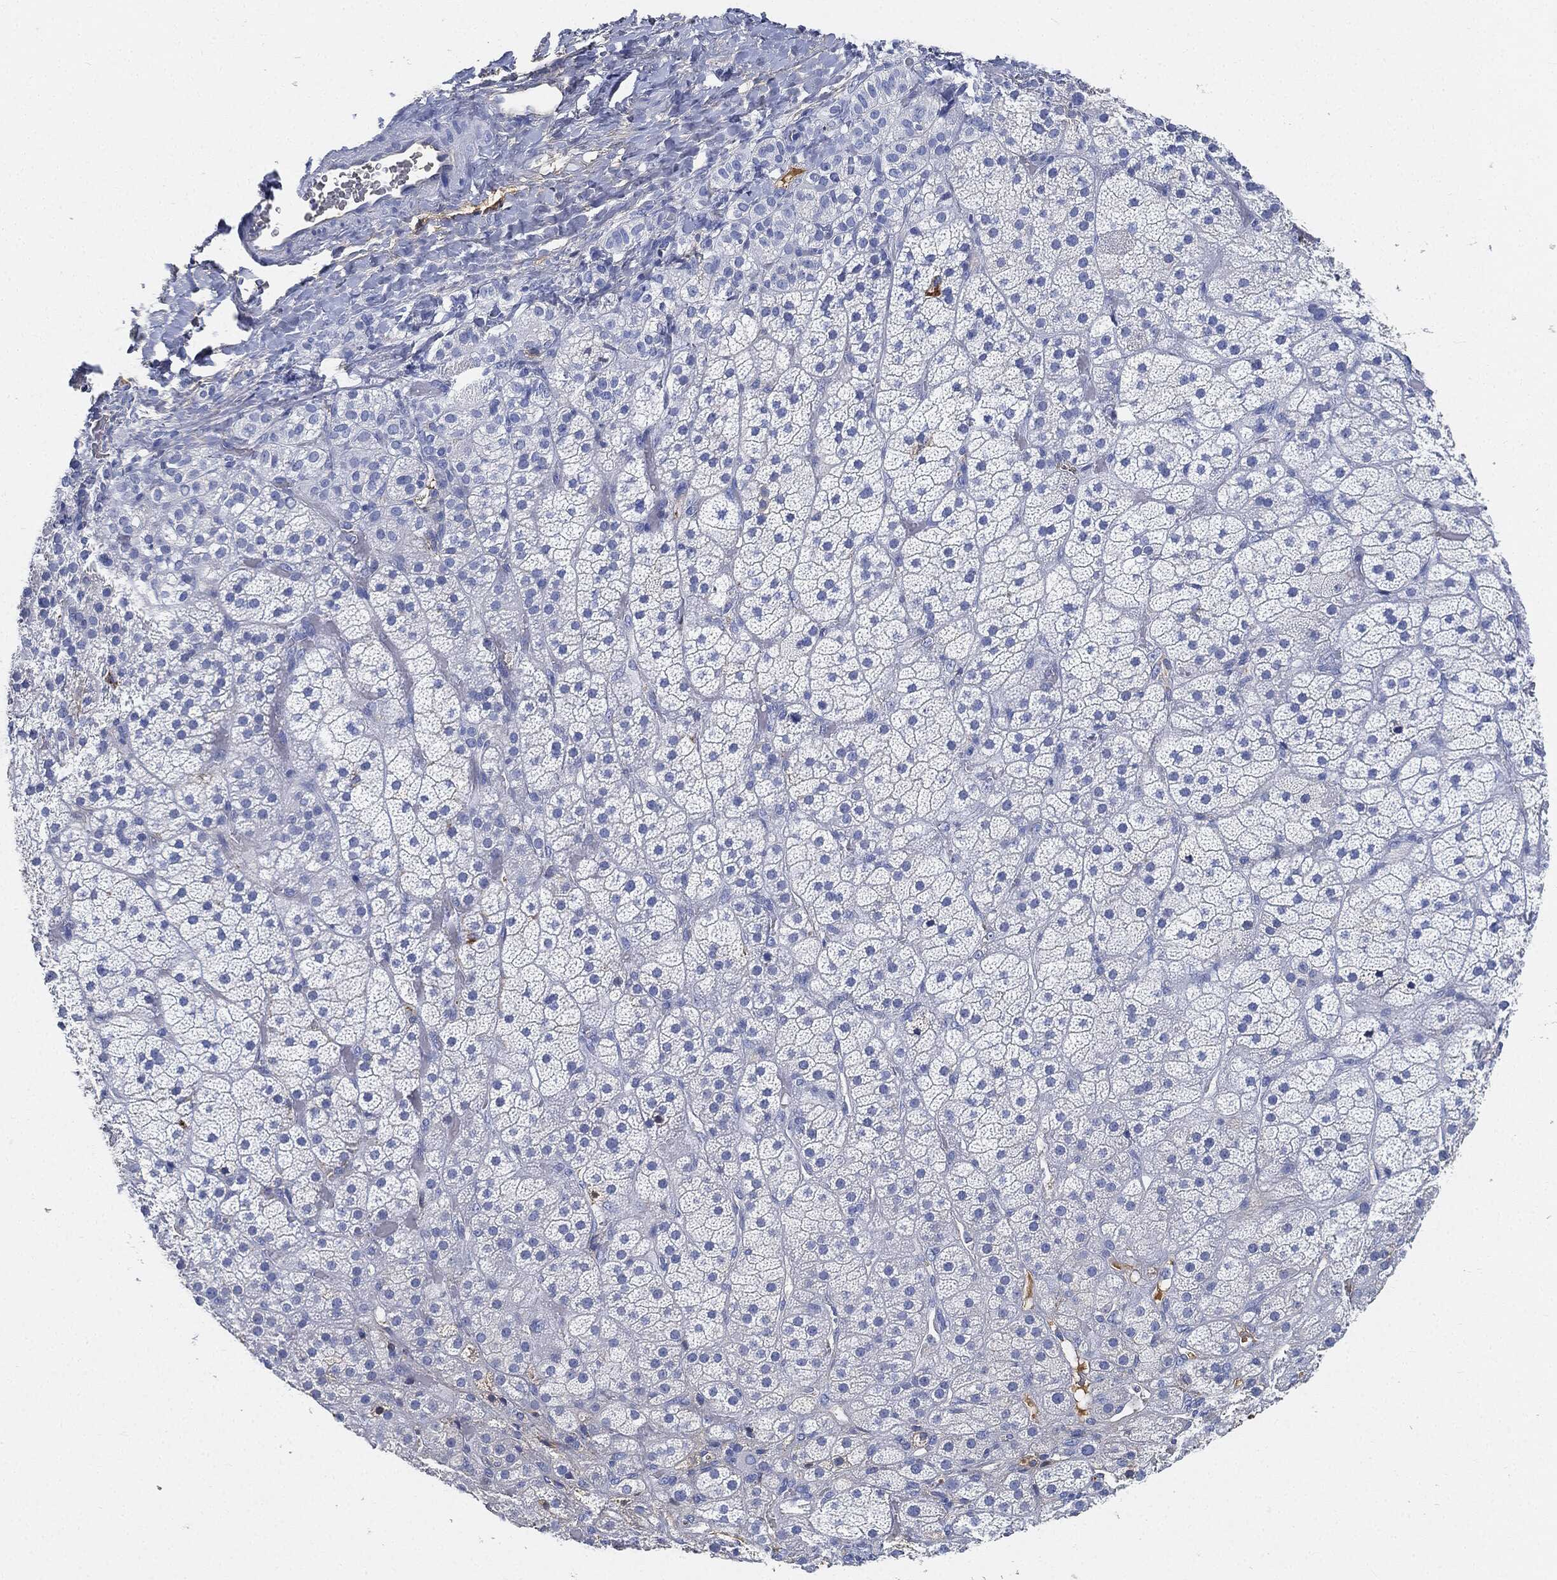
{"staining": {"intensity": "negative", "quantity": "none", "location": "none"}, "tissue": "adrenal gland", "cell_type": "Glandular cells", "image_type": "normal", "snomed": [{"axis": "morphology", "description": "Normal tissue, NOS"}, {"axis": "topography", "description": "Adrenal gland"}], "caption": "A micrograph of human adrenal gland is negative for staining in glandular cells.", "gene": "IGLV6", "patient": {"sex": "male", "age": 57}}